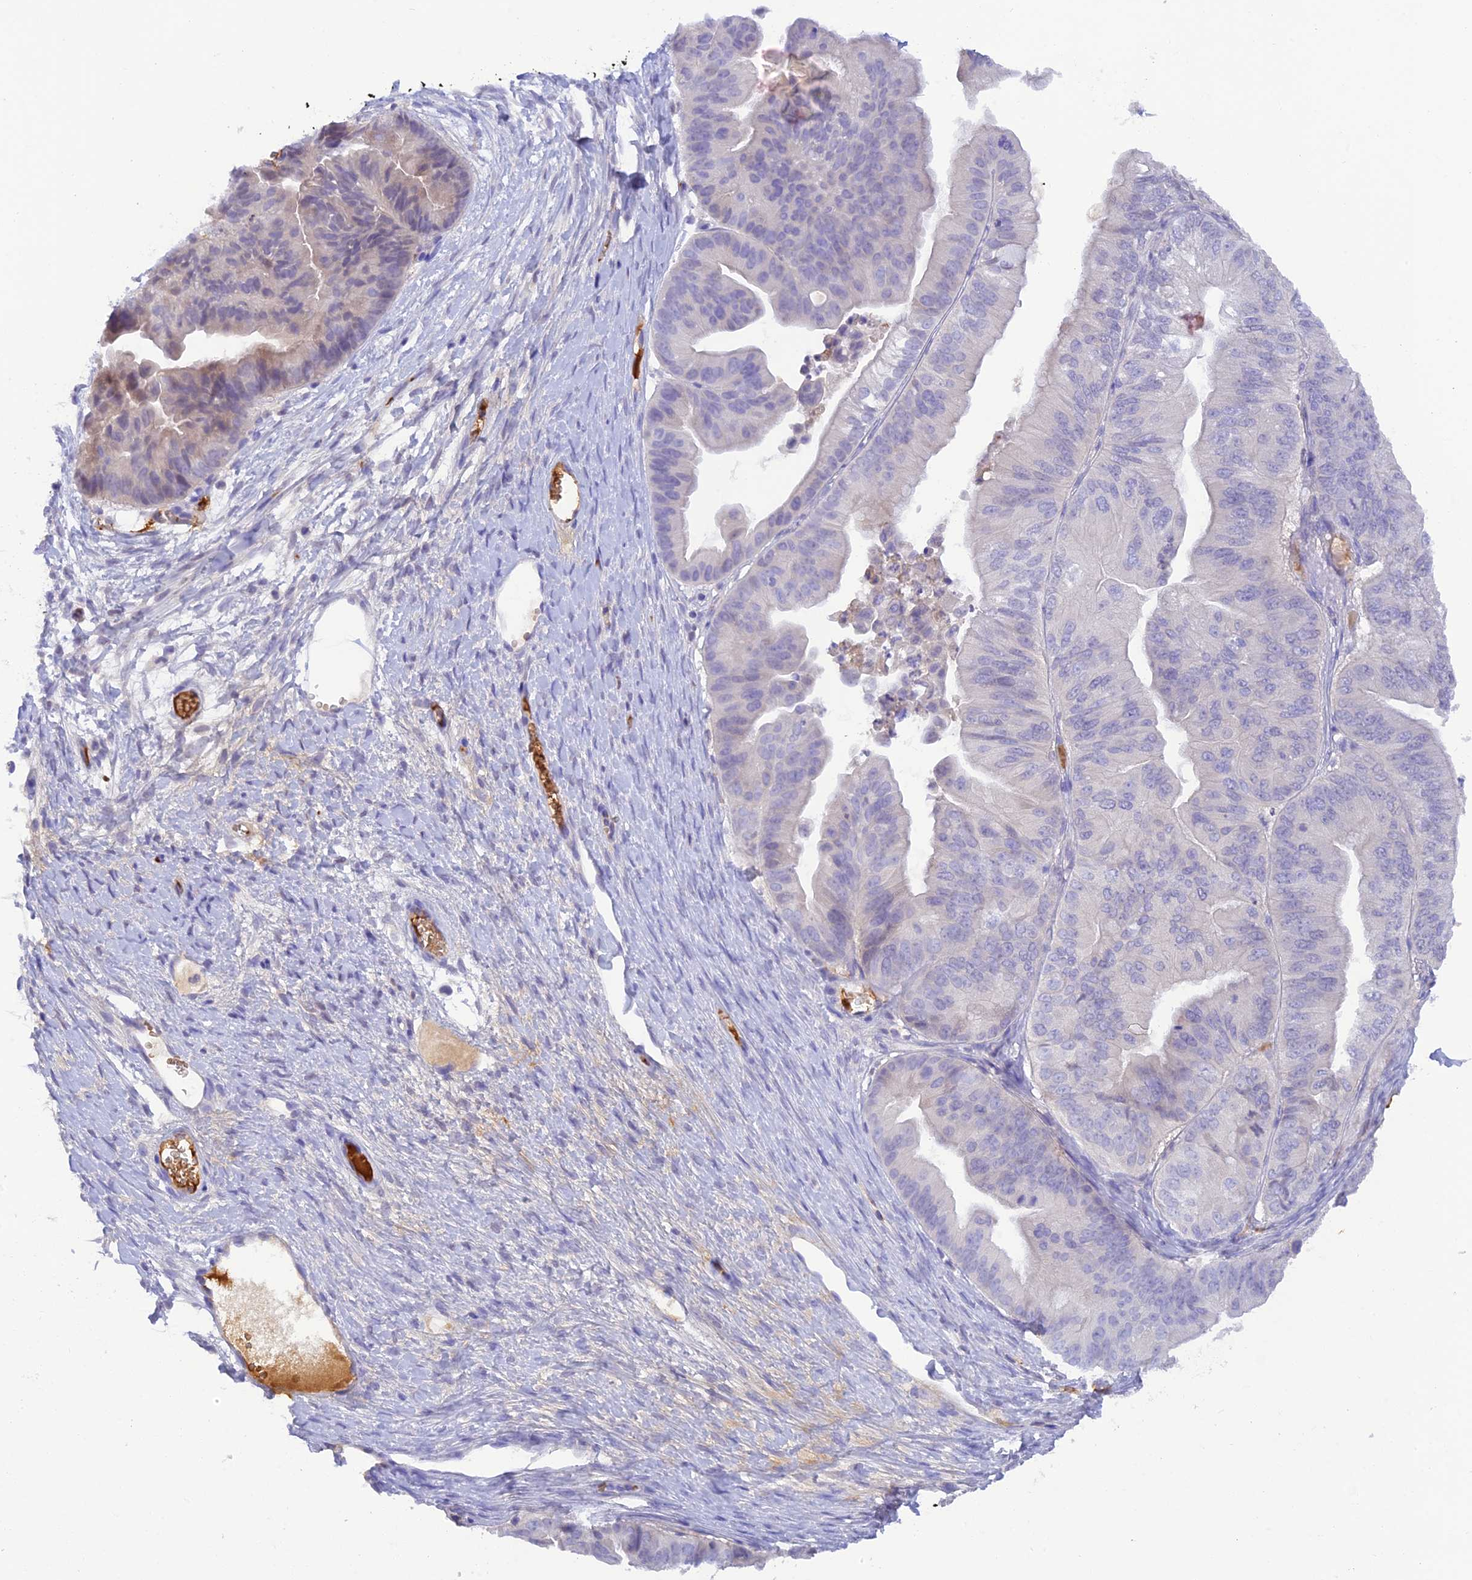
{"staining": {"intensity": "negative", "quantity": "none", "location": "none"}, "tissue": "ovarian cancer", "cell_type": "Tumor cells", "image_type": "cancer", "snomed": [{"axis": "morphology", "description": "Cystadenocarcinoma, mucinous, NOS"}, {"axis": "topography", "description": "Ovary"}], "caption": "A high-resolution photomicrograph shows immunohistochemistry staining of ovarian mucinous cystadenocarcinoma, which shows no significant positivity in tumor cells. Brightfield microscopy of IHC stained with DAB (brown) and hematoxylin (blue), captured at high magnification.", "gene": "HDHD2", "patient": {"sex": "female", "age": 61}}